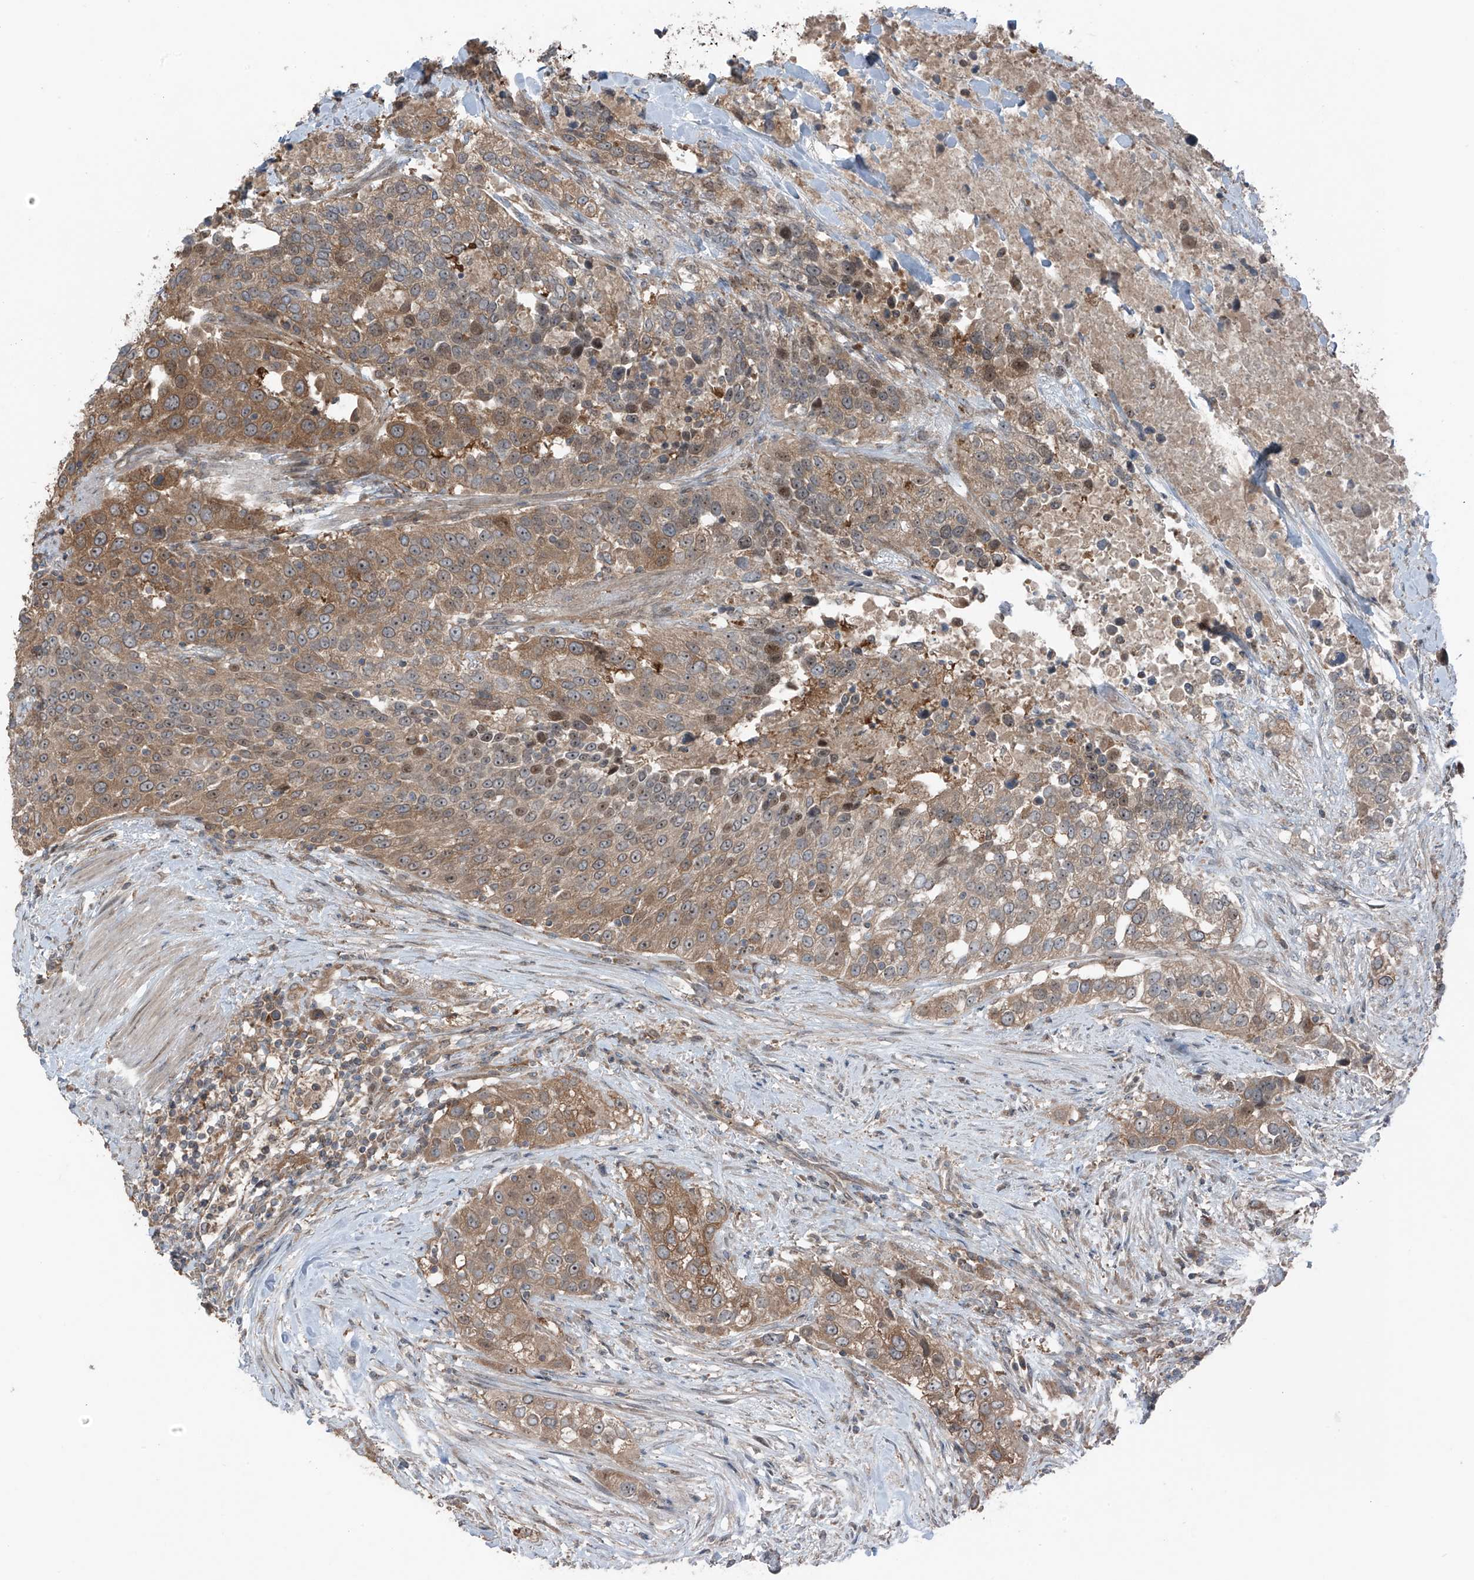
{"staining": {"intensity": "moderate", "quantity": ">75%", "location": "cytoplasmic/membranous,nuclear"}, "tissue": "urothelial cancer", "cell_type": "Tumor cells", "image_type": "cancer", "snomed": [{"axis": "morphology", "description": "Urothelial carcinoma, High grade"}, {"axis": "topography", "description": "Urinary bladder"}], "caption": "Urothelial cancer was stained to show a protein in brown. There is medium levels of moderate cytoplasmic/membranous and nuclear staining in approximately >75% of tumor cells.", "gene": "TXNDC9", "patient": {"sex": "female", "age": 80}}